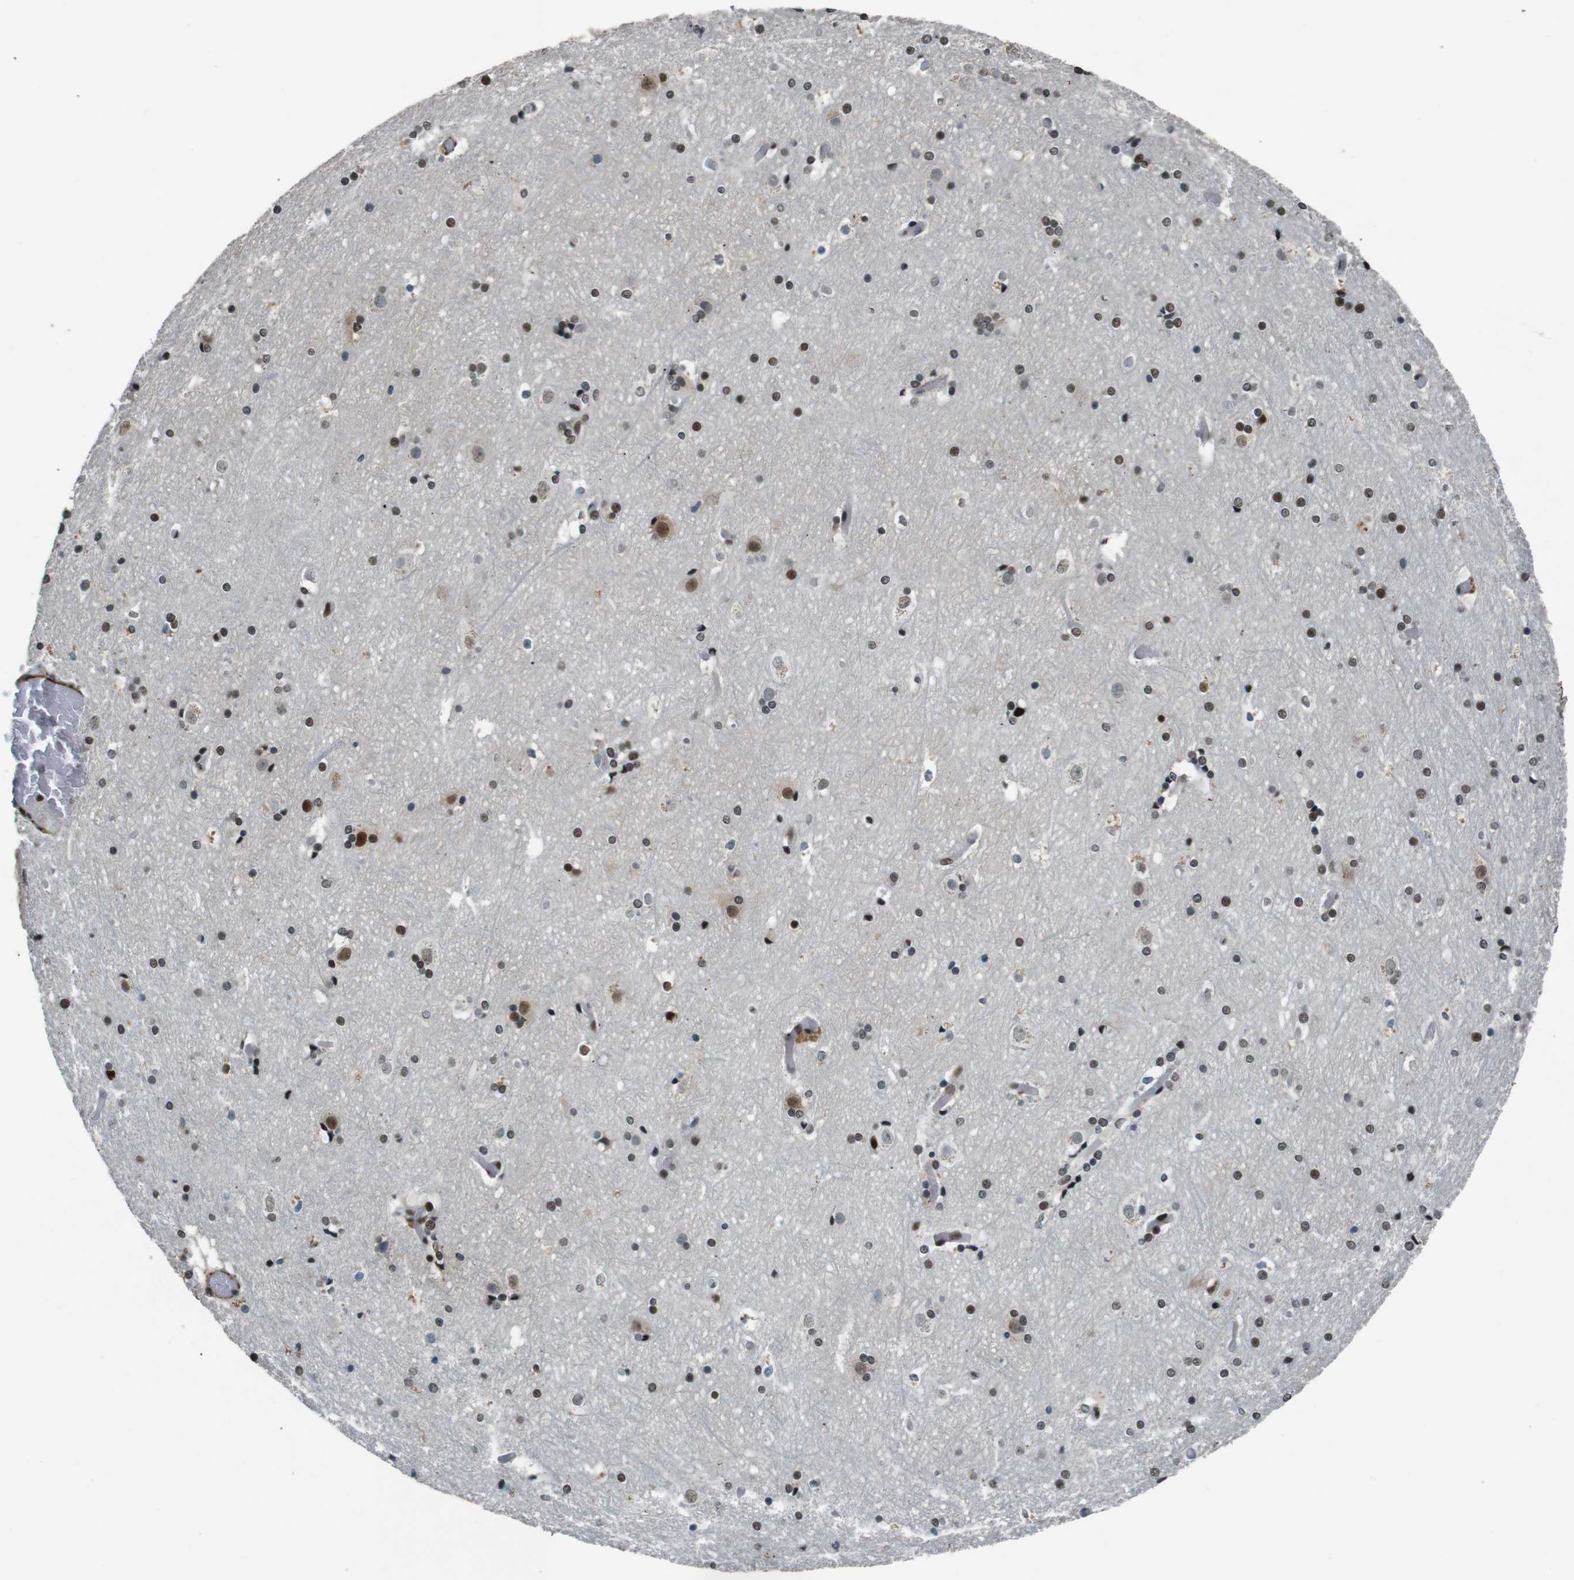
{"staining": {"intensity": "moderate", "quantity": ">75%", "location": "nuclear"}, "tissue": "cerebral cortex", "cell_type": "Endothelial cells", "image_type": "normal", "snomed": [{"axis": "morphology", "description": "Normal tissue, NOS"}, {"axis": "topography", "description": "Cerebral cortex"}], "caption": "Cerebral cortex stained with a brown dye reveals moderate nuclear positive staining in approximately >75% of endothelial cells.", "gene": "HEXIM1", "patient": {"sex": "male", "age": 57}}